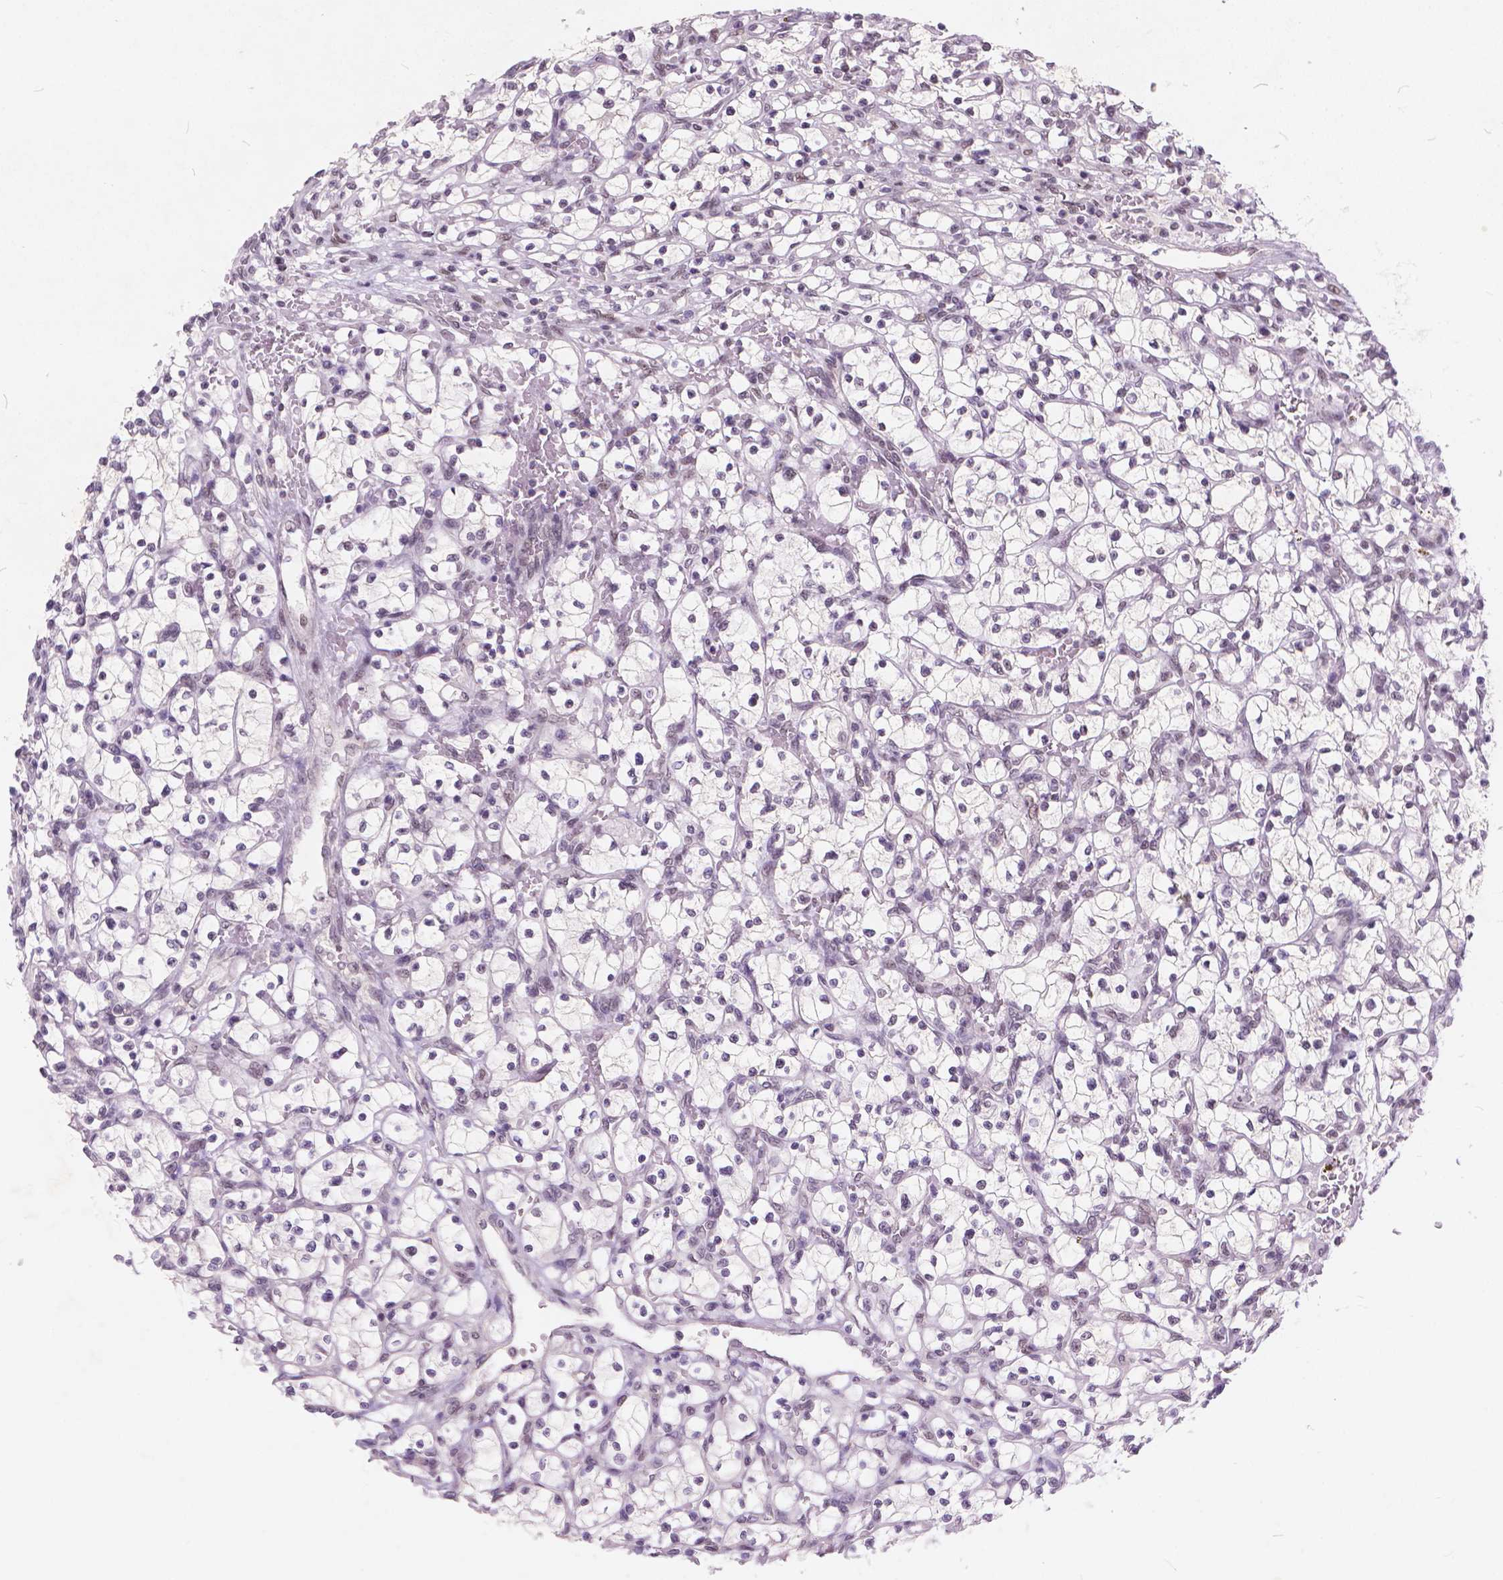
{"staining": {"intensity": "weak", "quantity": "25%-75%", "location": "nuclear"}, "tissue": "renal cancer", "cell_type": "Tumor cells", "image_type": "cancer", "snomed": [{"axis": "morphology", "description": "Adenocarcinoma, NOS"}, {"axis": "topography", "description": "Kidney"}], "caption": "This histopathology image displays immunohistochemistry staining of renal adenocarcinoma, with low weak nuclear staining in about 25%-75% of tumor cells.", "gene": "FAM53A", "patient": {"sex": "female", "age": 64}}